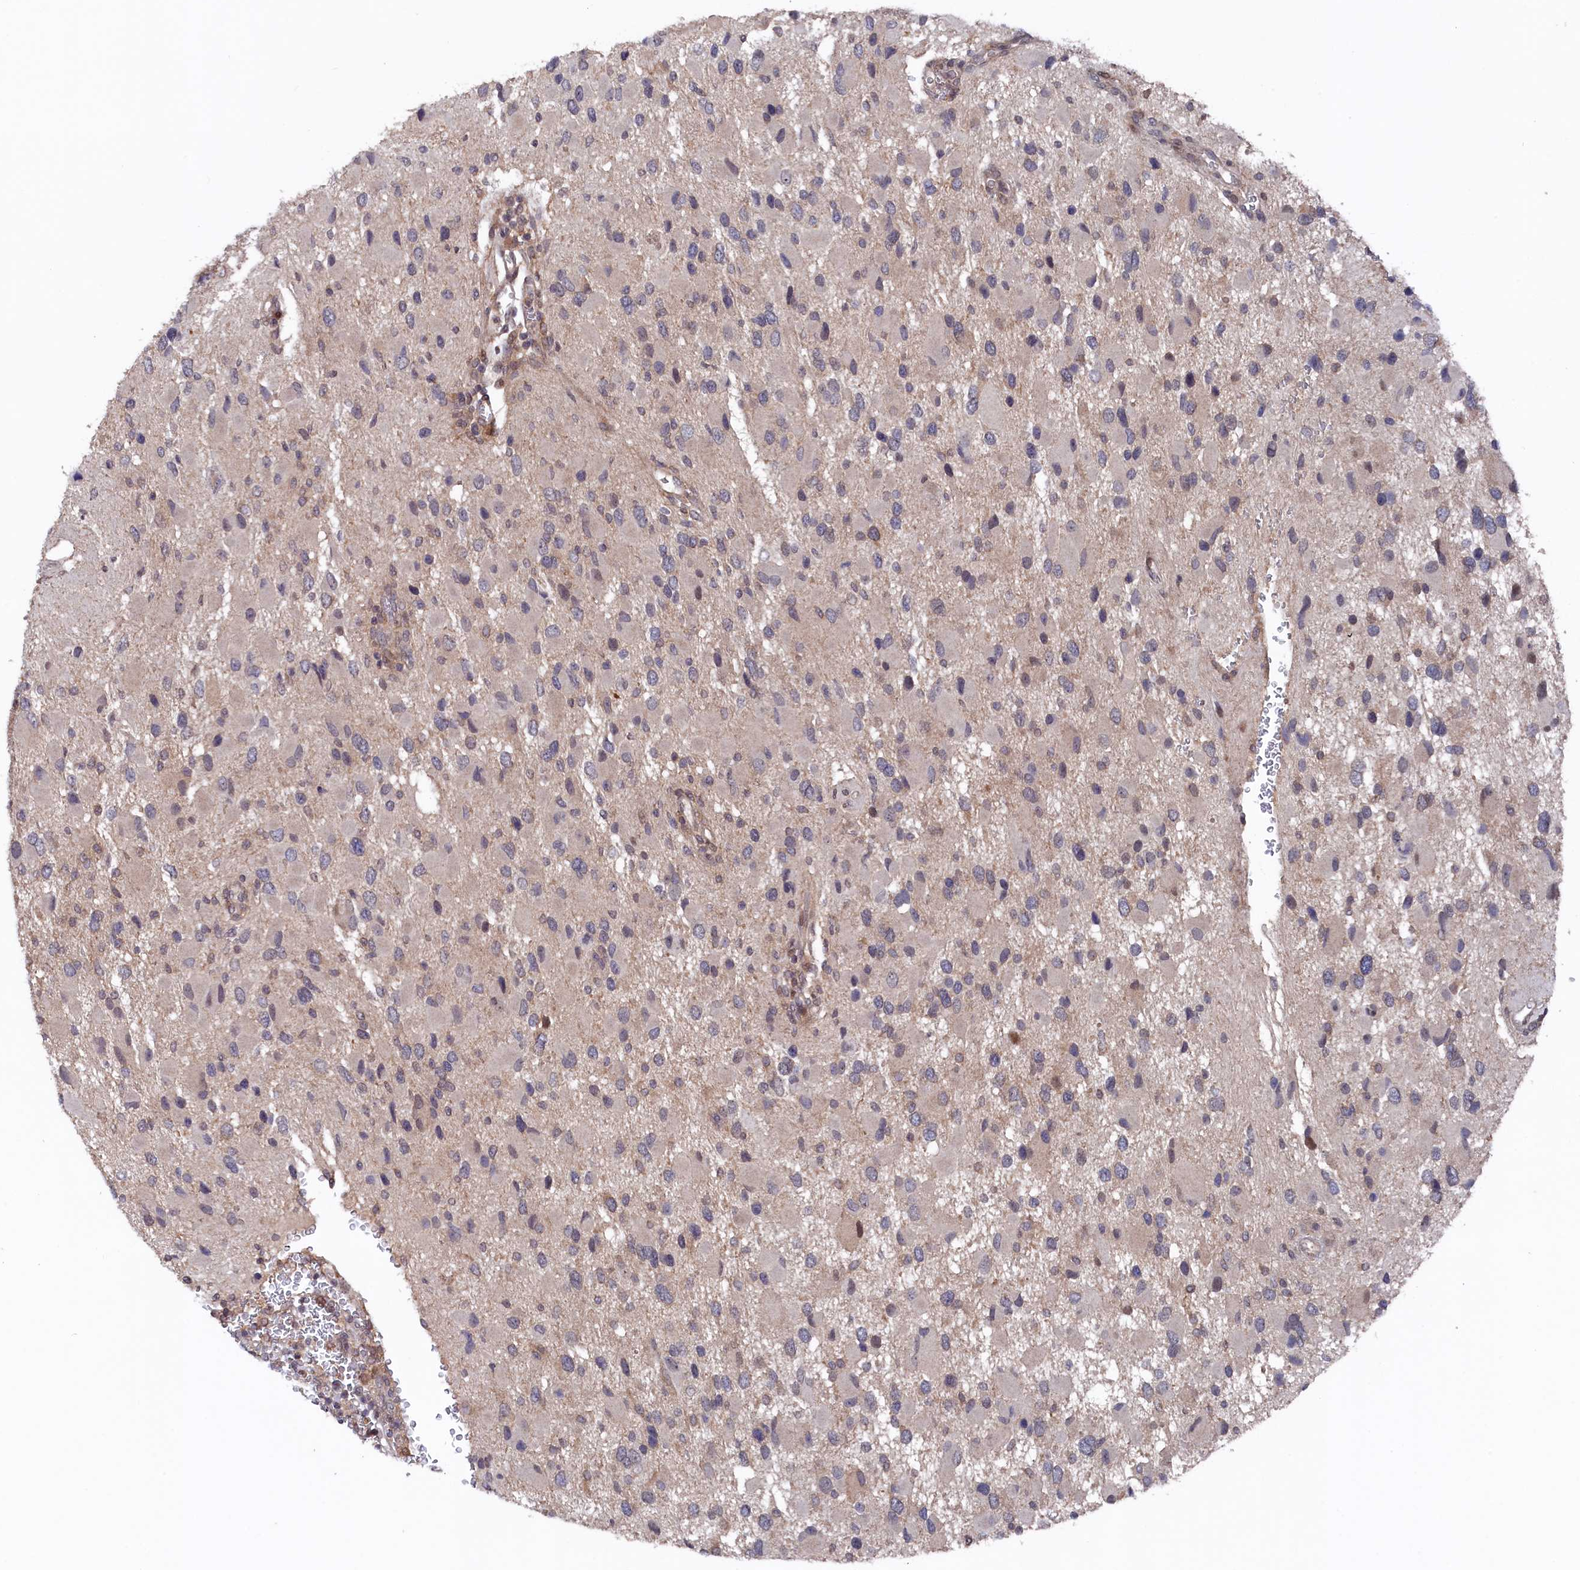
{"staining": {"intensity": "negative", "quantity": "none", "location": "none"}, "tissue": "glioma", "cell_type": "Tumor cells", "image_type": "cancer", "snomed": [{"axis": "morphology", "description": "Glioma, malignant, High grade"}, {"axis": "topography", "description": "Brain"}], "caption": "This micrograph is of malignant glioma (high-grade) stained with IHC to label a protein in brown with the nuclei are counter-stained blue. There is no positivity in tumor cells.", "gene": "TMC5", "patient": {"sex": "male", "age": 53}}